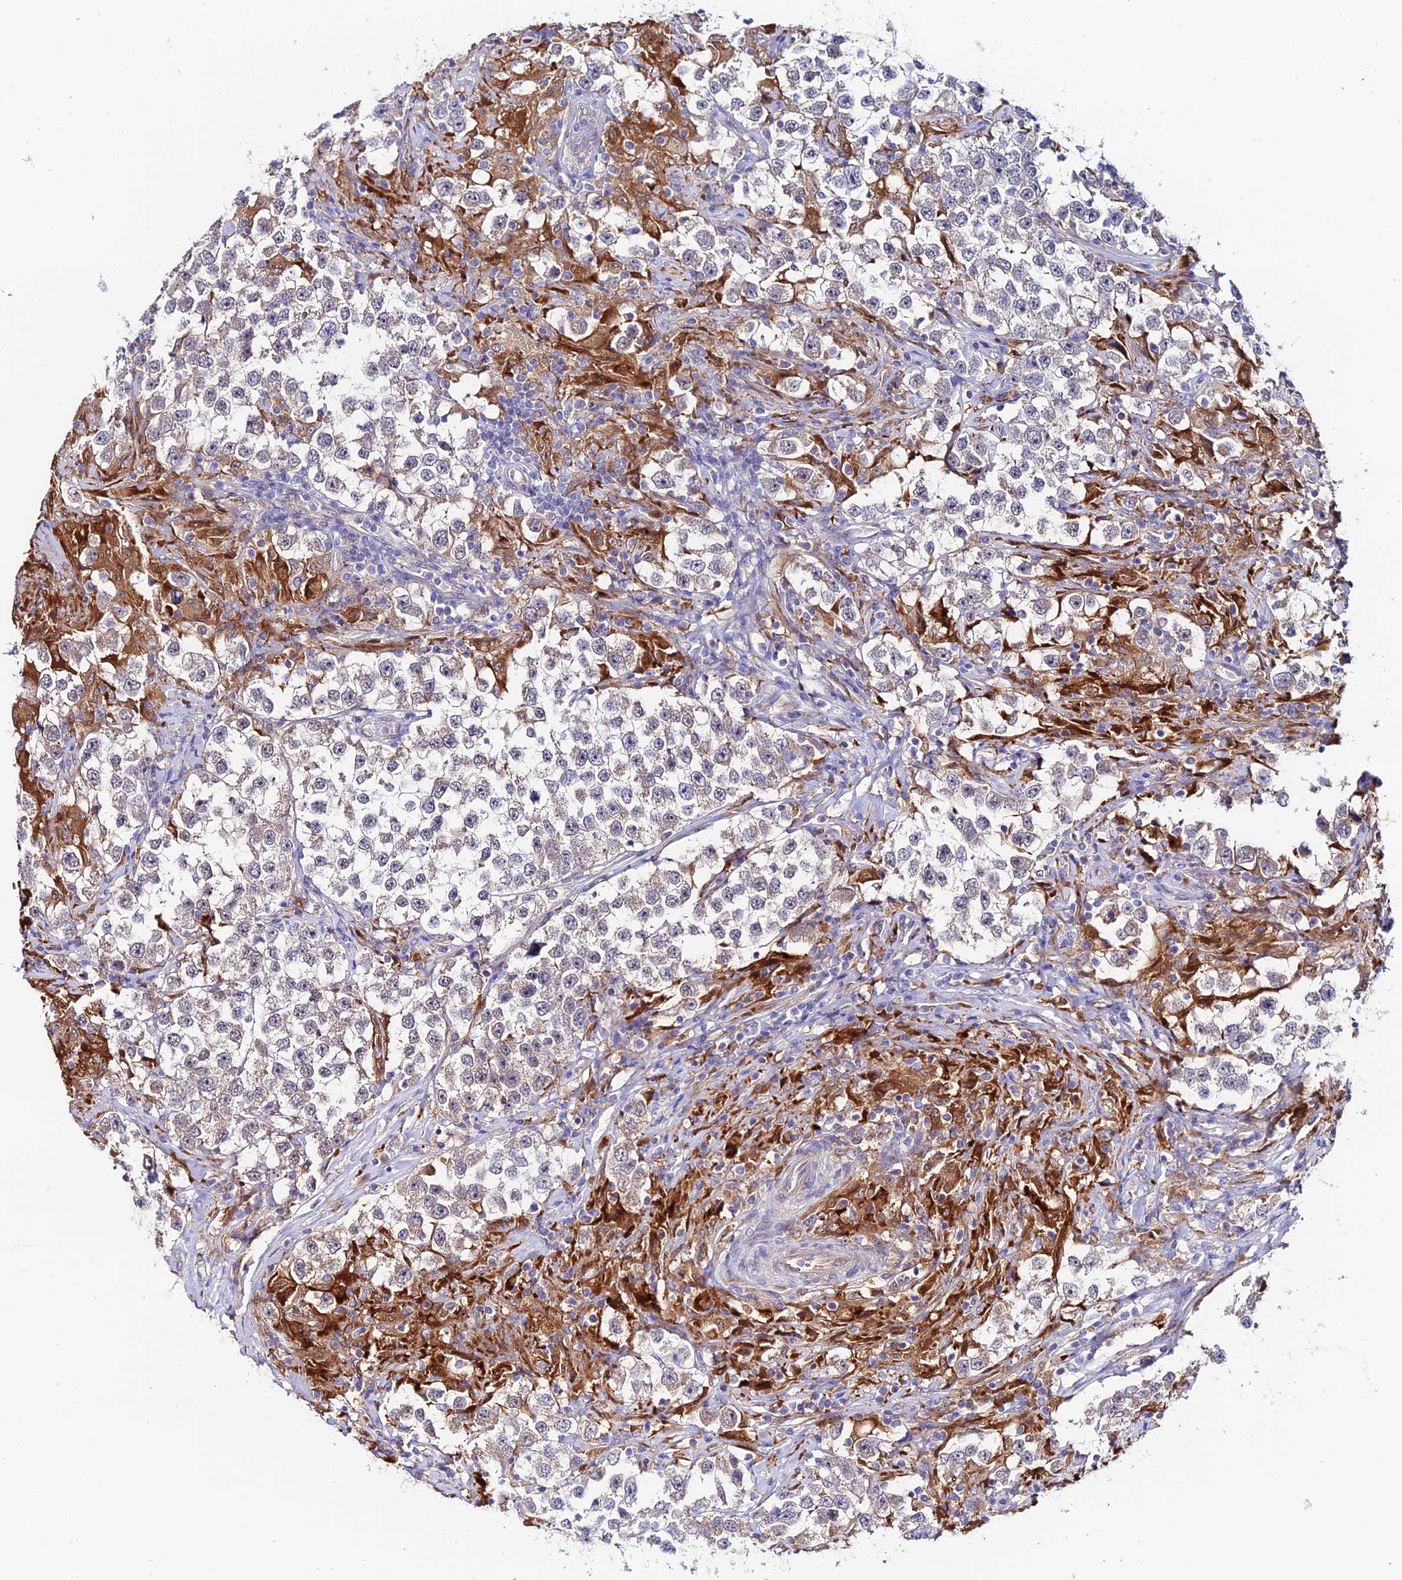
{"staining": {"intensity": "weak", "quantity": "<25%", "location": "cytoplasmic/membranous"}, "tissue": "testis cancer", "cell_type": "Tumor cells", "image_type": "cancer", "snomed": [{"axis": "morphology", "description": "Seminoma, NOS"}, {"axis": "topography", "description": "Testis"}], "caption": "Tumor cells are negative for protein expression in human testis cancer (seminoma).", "gene": "FZD8", "patient": {"sex": "male", "age": 46}}